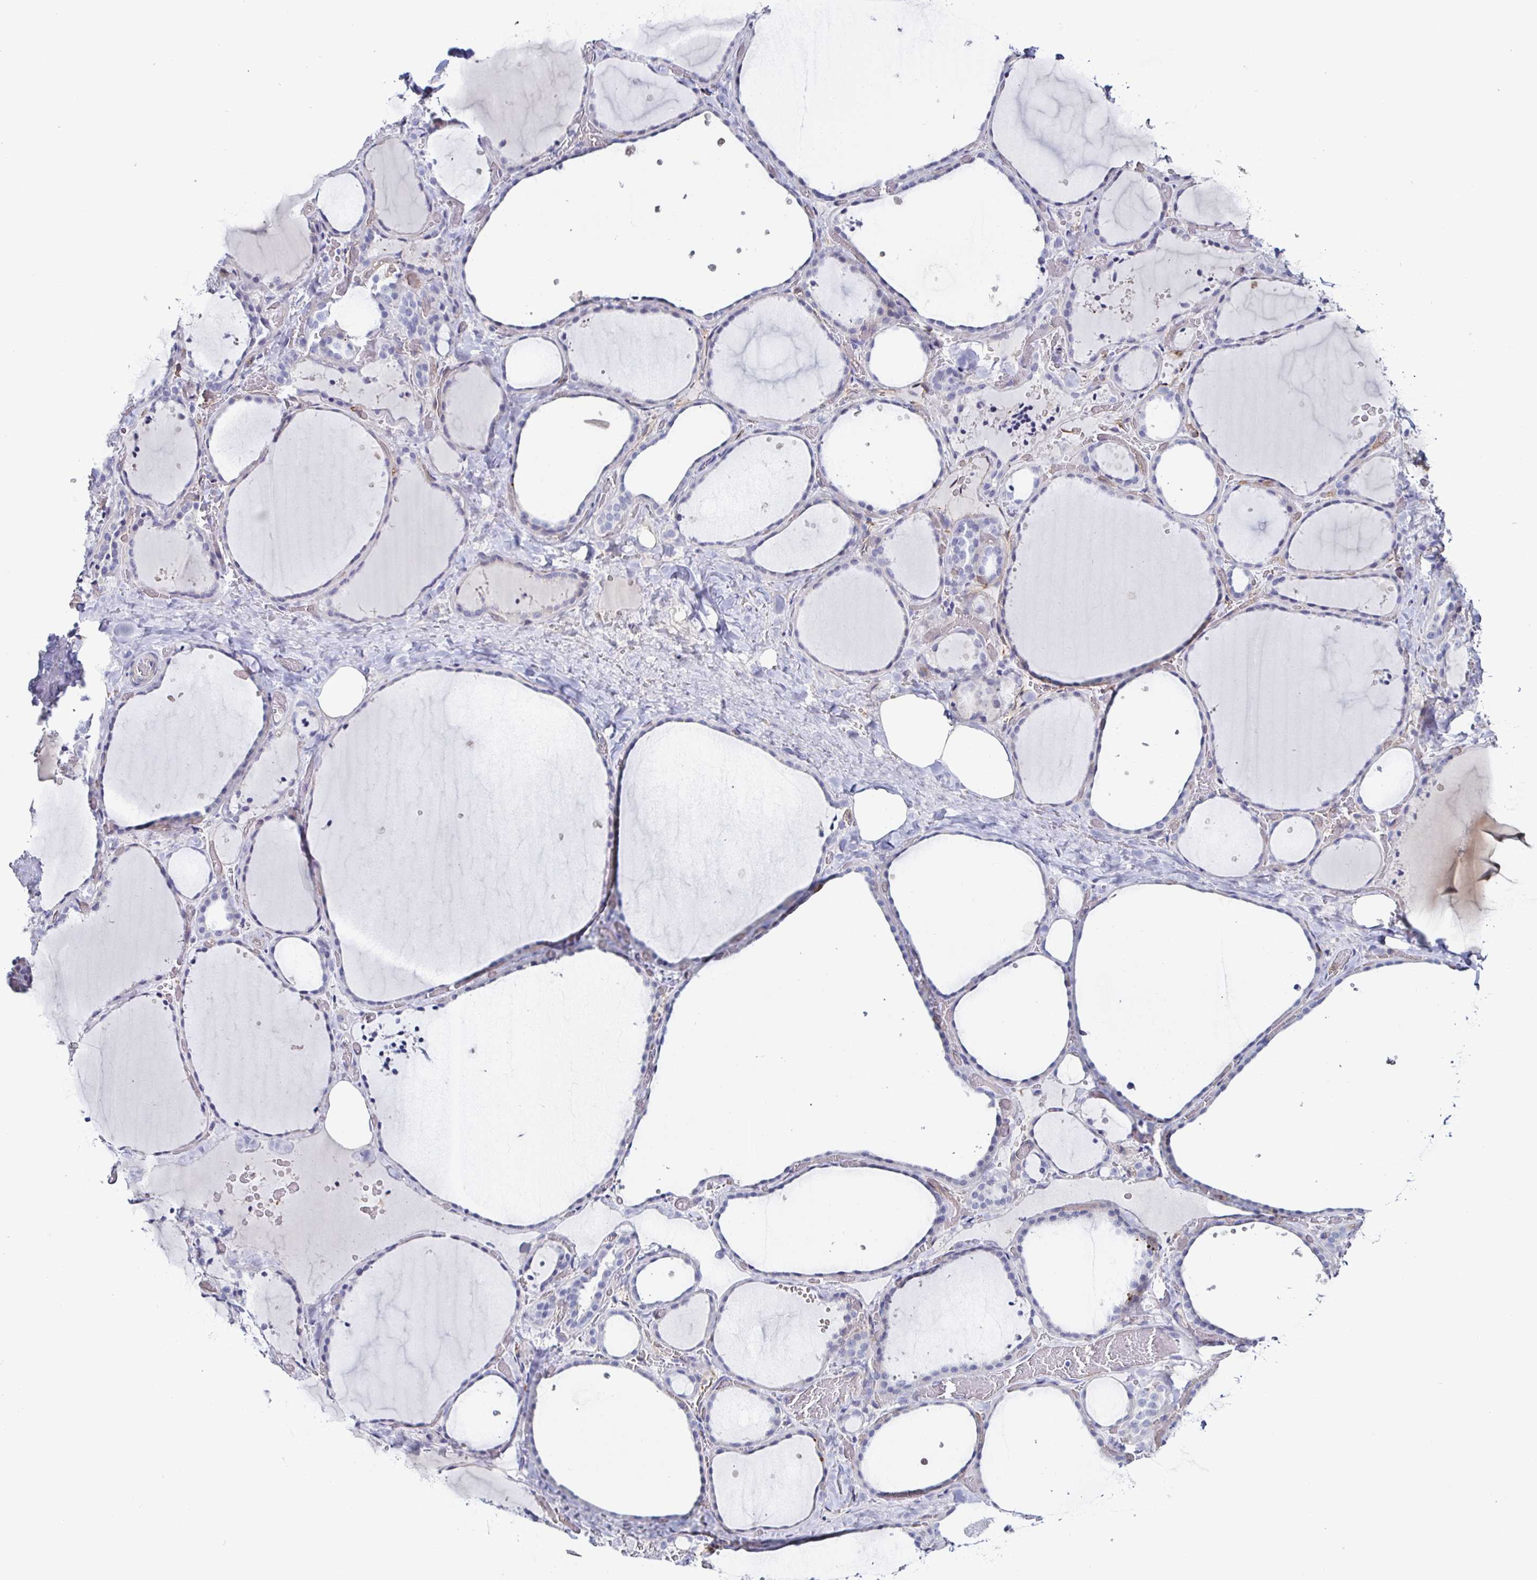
{"staining": {"intensity": "negative", "quantity": "none", "location": "none"}, "tissue": "thyroid gland", "cell_type": "Glandular cells", "image_type": "normal", "snomed": [{"axis": "morphology", "description": "Normal tissue, NOS"}, {"axis": "topography", "description": "Thyroid gland"}], "caption": "Human thyroid gland stained for a protein using immunohistochemistry reveals no expression in glandular cells.", "gene": "ACSBG2", "patient": {"sex": "female", "age": 36}}